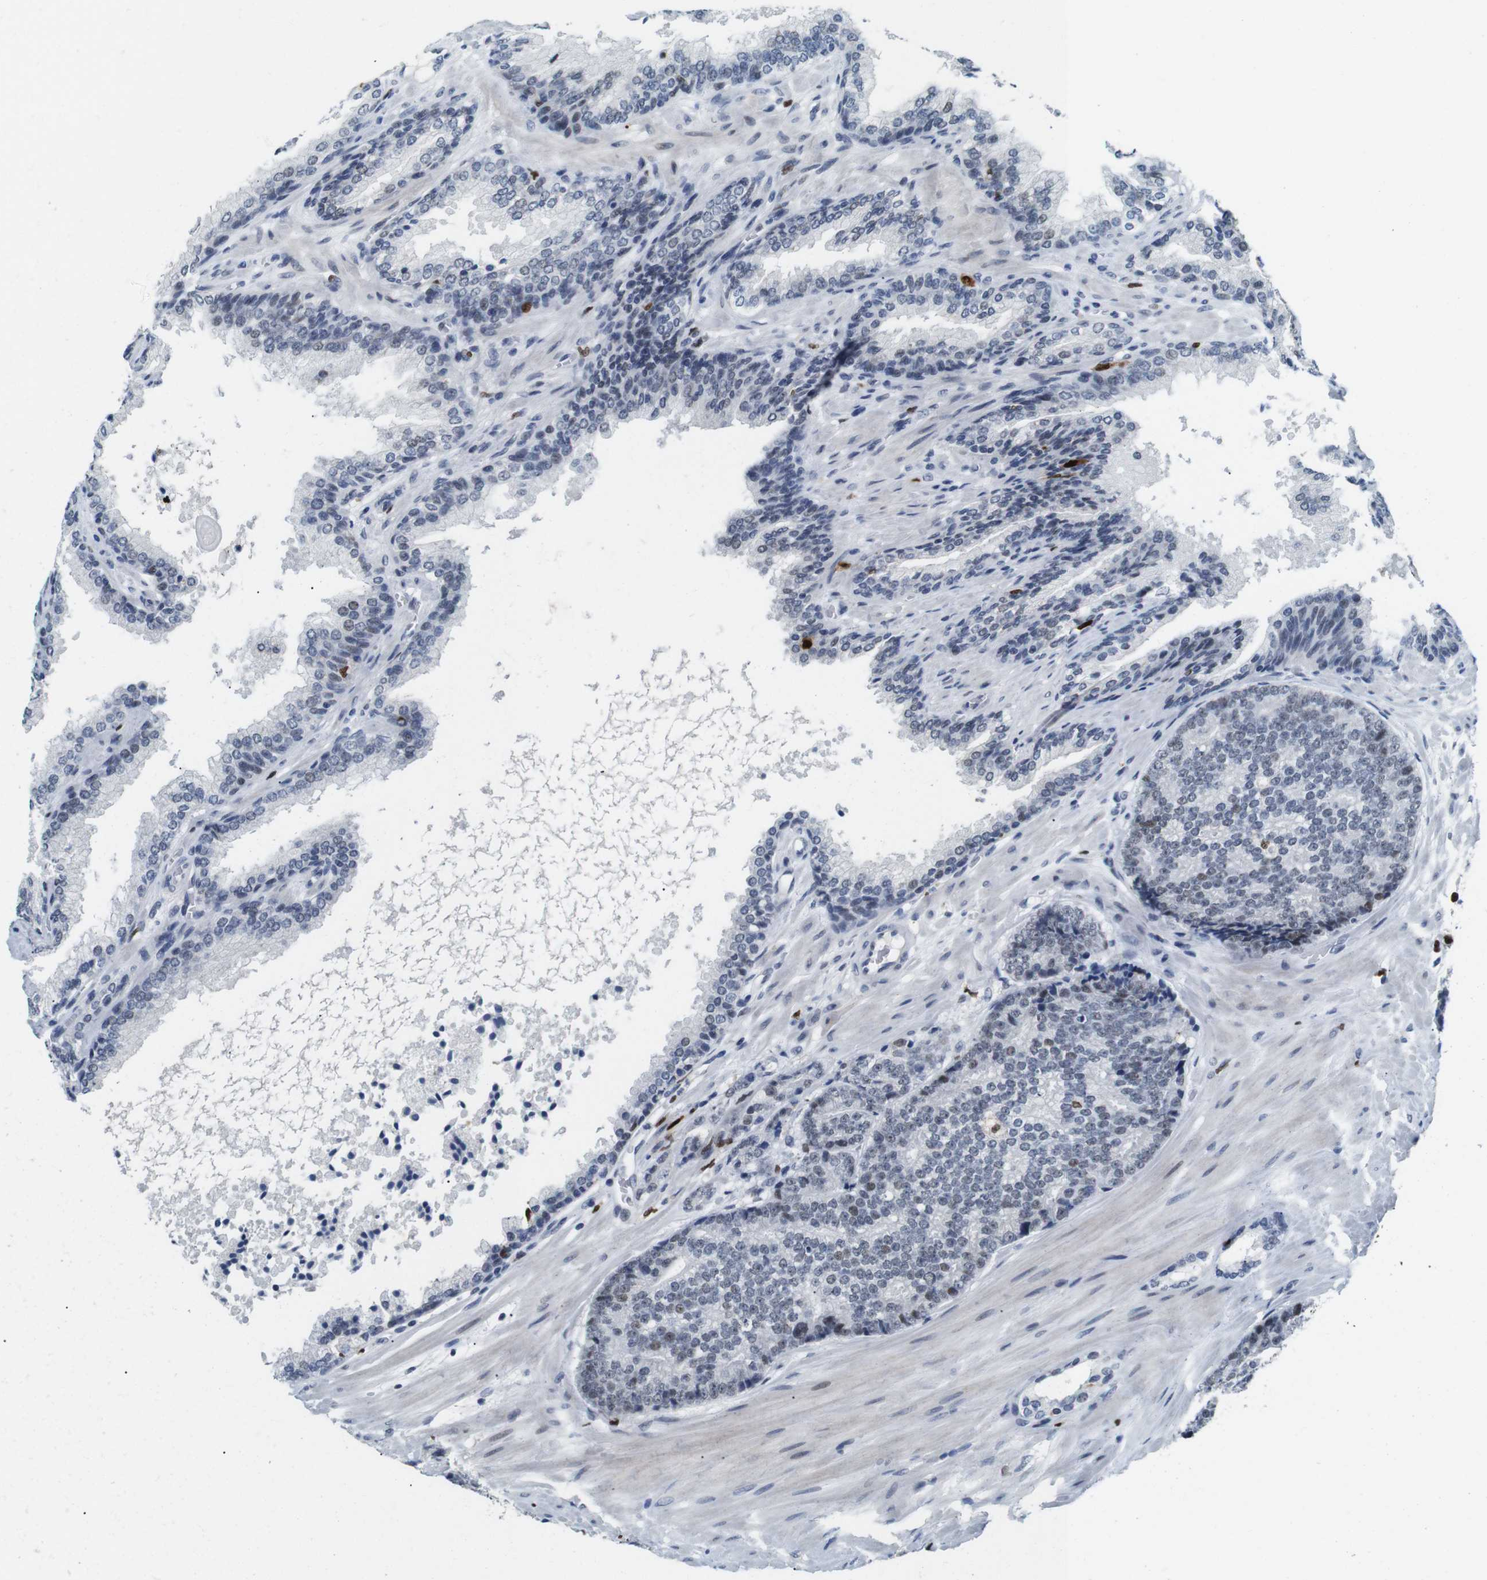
{"staining": {"intensity": "moderate", "quantity": "<25%", "location": "nuclear"}, "tissue": "prostate cancer", "cell_type": "Tumor cells", "image_type": "cancer", "snomed": [{"axis": "morphology", "description": "Adenocarcinoma, High grade"}, {"axis": "topography", "description": "Prostate"}], "caption": "Prostate cancer tissue demonstrates moderate nuclear staining in approximately <25% of tumor cells, visualized by immunohistochemistry.", "gene": "IRF8", "patient": {"sex": "male", "age": 61}}